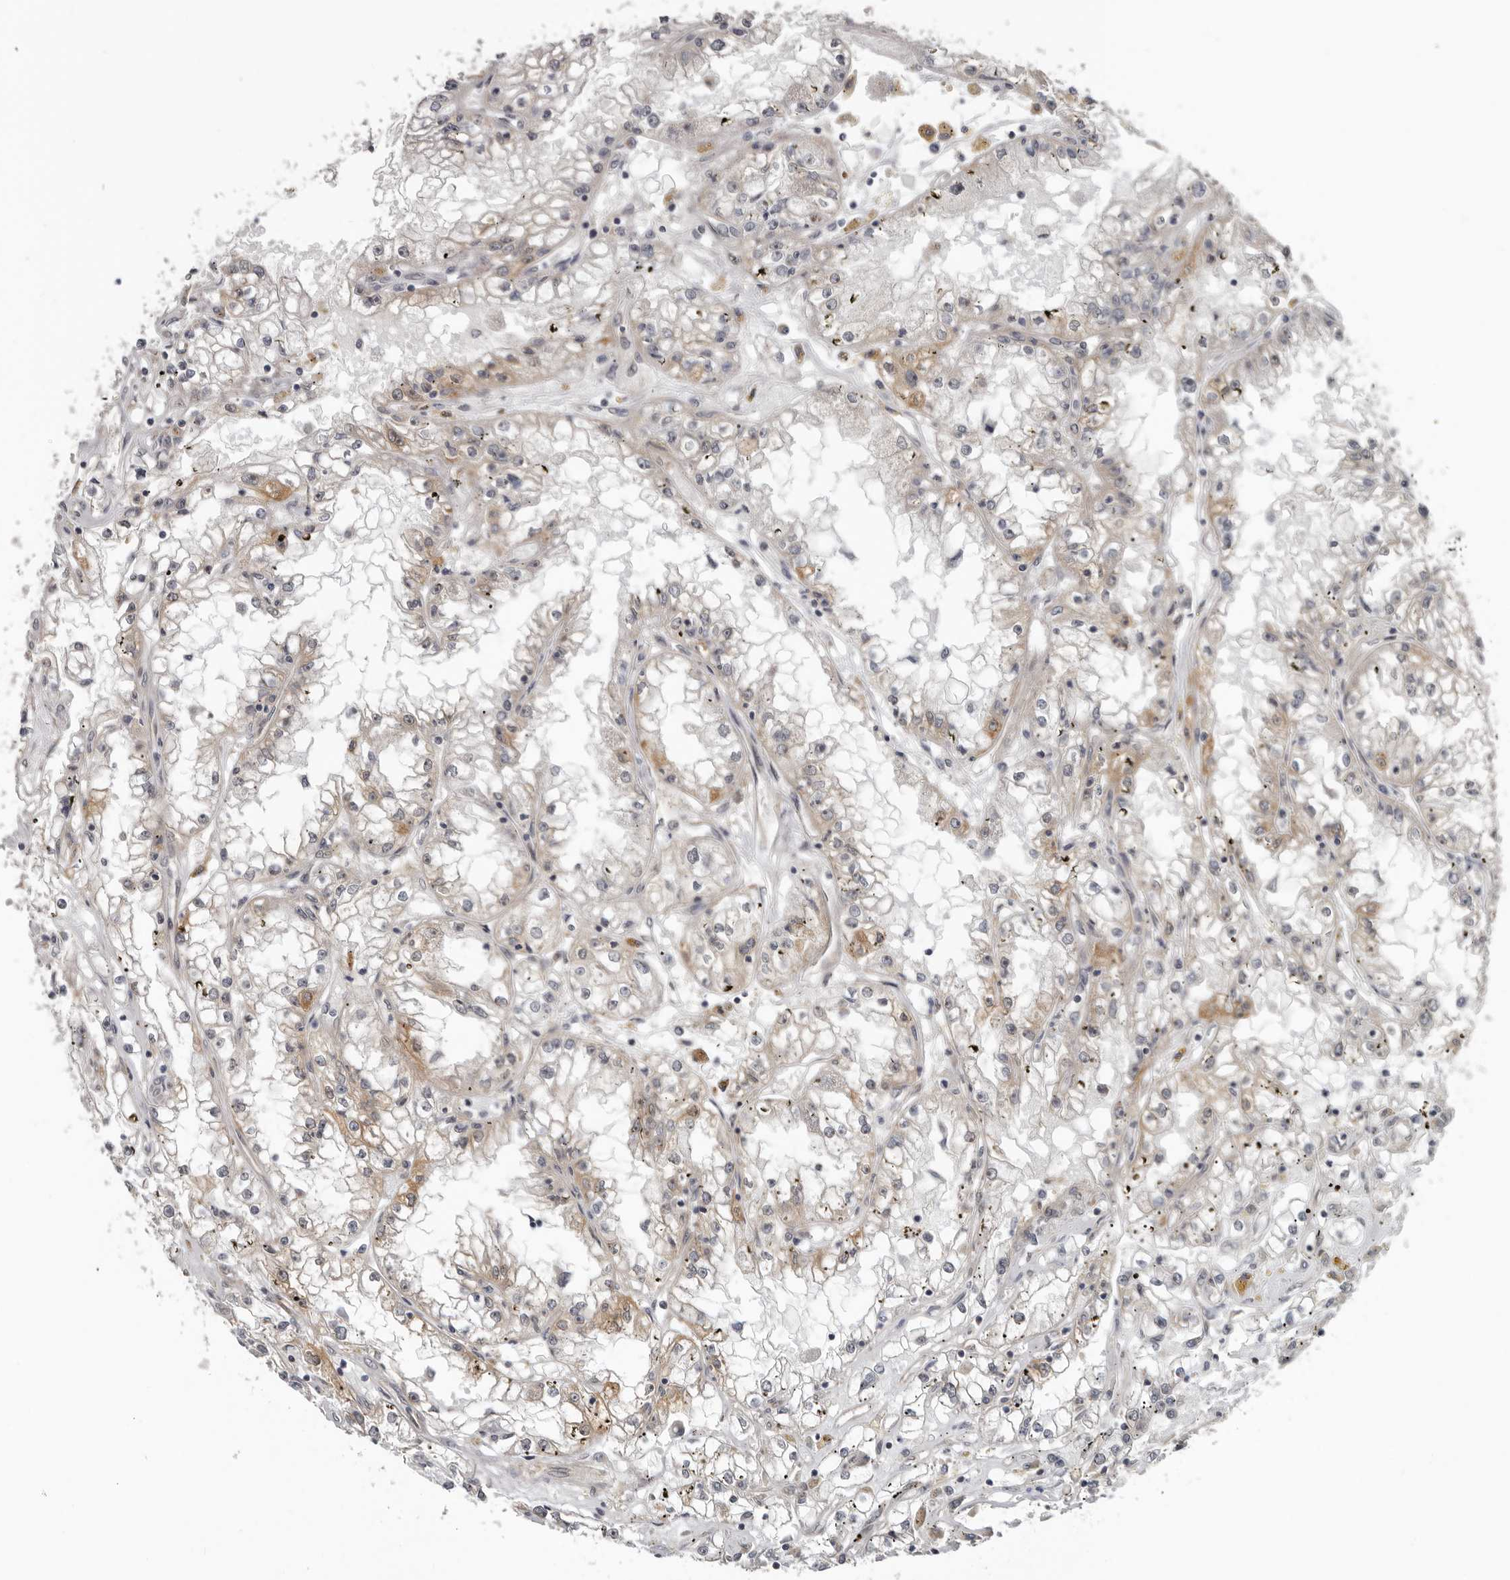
{"staining": {"intensity": "weak", "quantity": ">75%", "location": "cytoplasmic/membranous"}, "tissue": "renal cancer", "cell_type": "Tumor cells", "image_type": "cancer", "snomed": [{"axis": "morphology", "description": "Adenocarcinoma, NOS"}, {"axis": "topography", "description": "Kidney"}], "caption": "This photomicrograph demonstrates IHC staining of human renal adenocarcinoma, with low weak cytoplasmic/membranous expression in about >75% of tumor cells.", "gene": "BAD", "patient": {"sex": "male", "age": 56}}